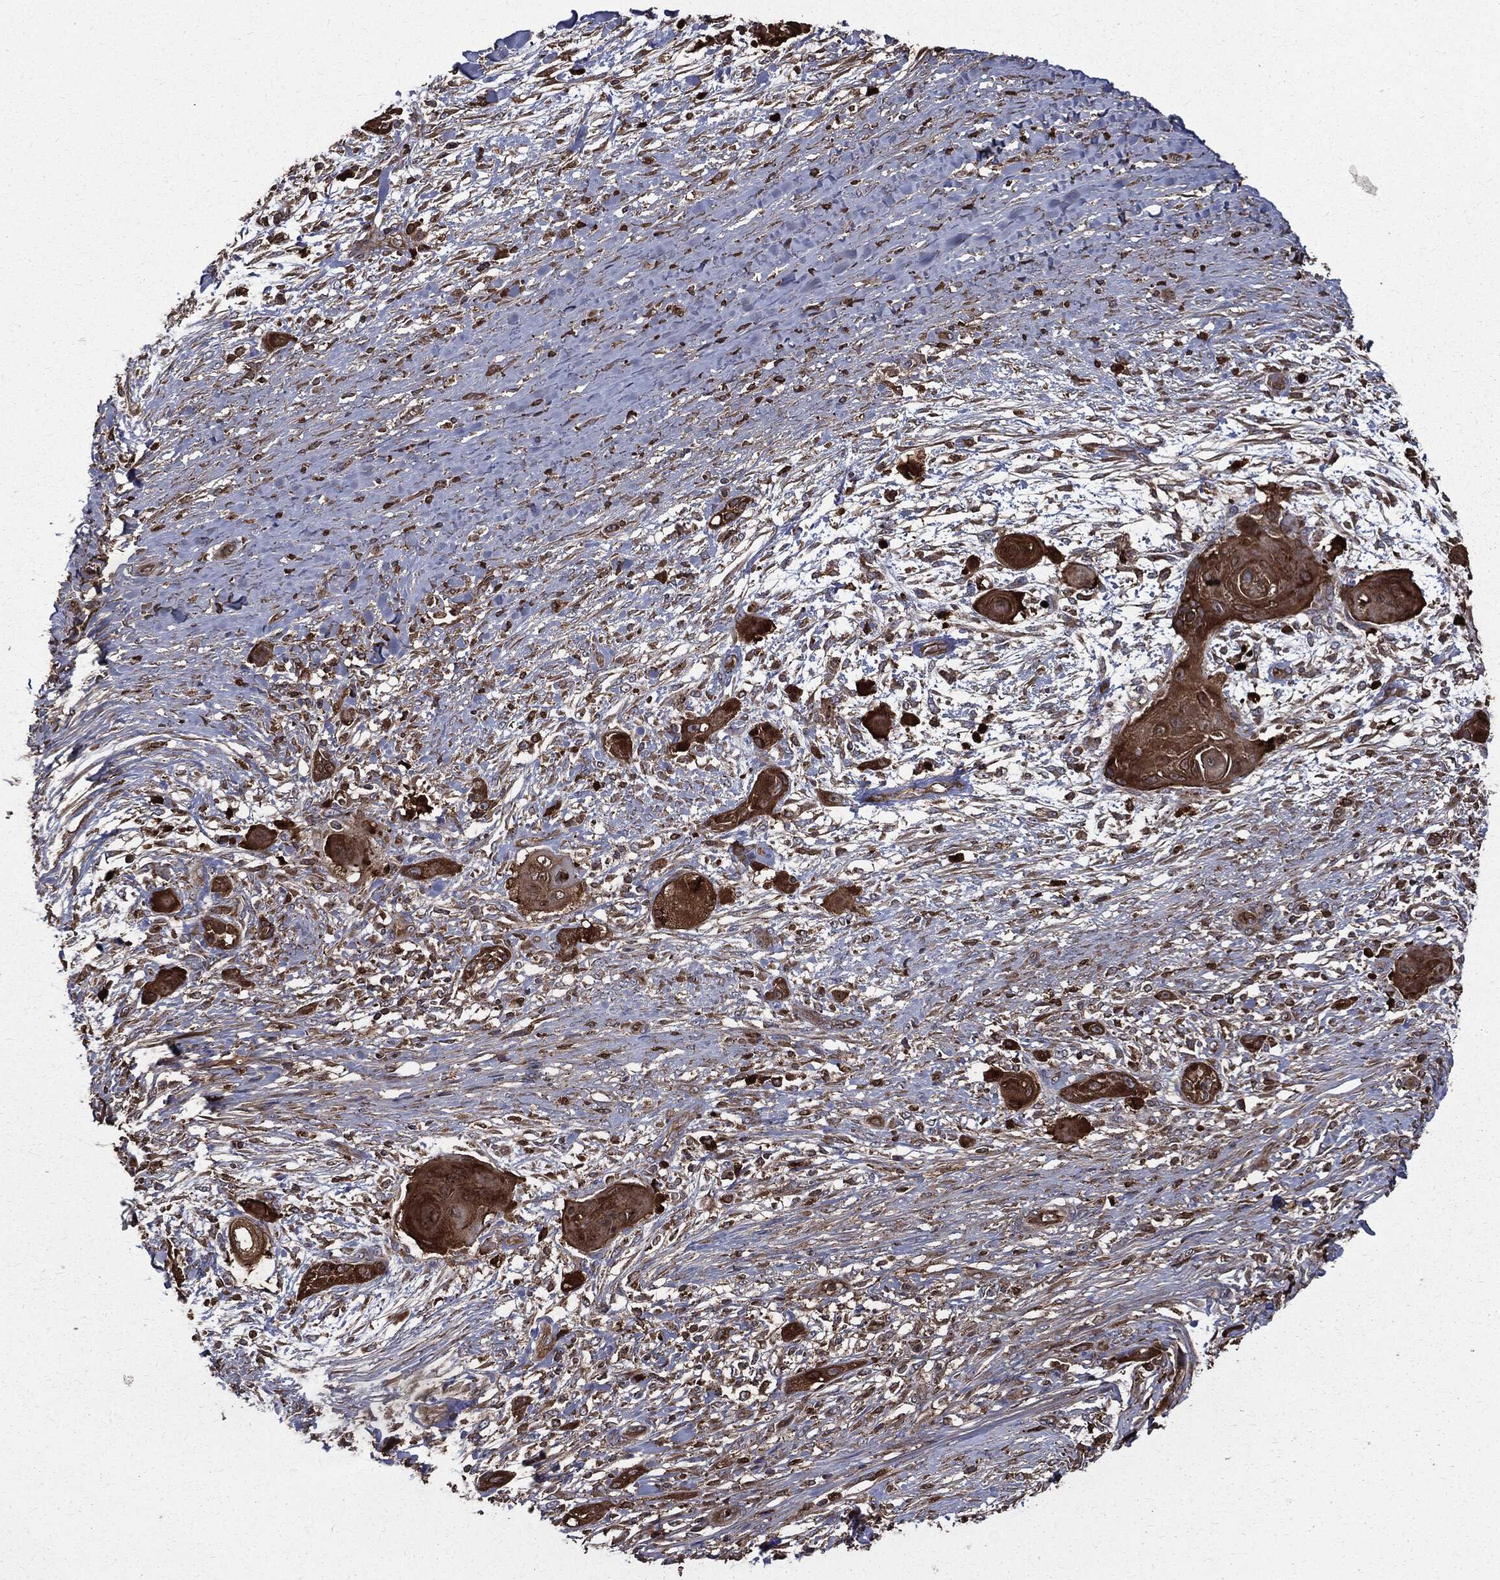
{"staining": {"intensity": "strong", "quantity": ">75%", "location": "cytoplasmic/membranous"}, "tissue": "skin cancer", "cell_type": "Tumor cells", "image_type": "cancer", "snomed": [{"axis": "morphology", "description": "Squamous cell carcinoma, NOS"}, {"axis": "topography", "description": "Skin"}], "caption": "Skin cancer was stained to show a protein in brown. There is high levels of strong cytoplasmic/membranous expression in approximately >75% of tumor cells.", "gene": "PDCD6IP", "patient": {"sex": "male", "age": 62}}